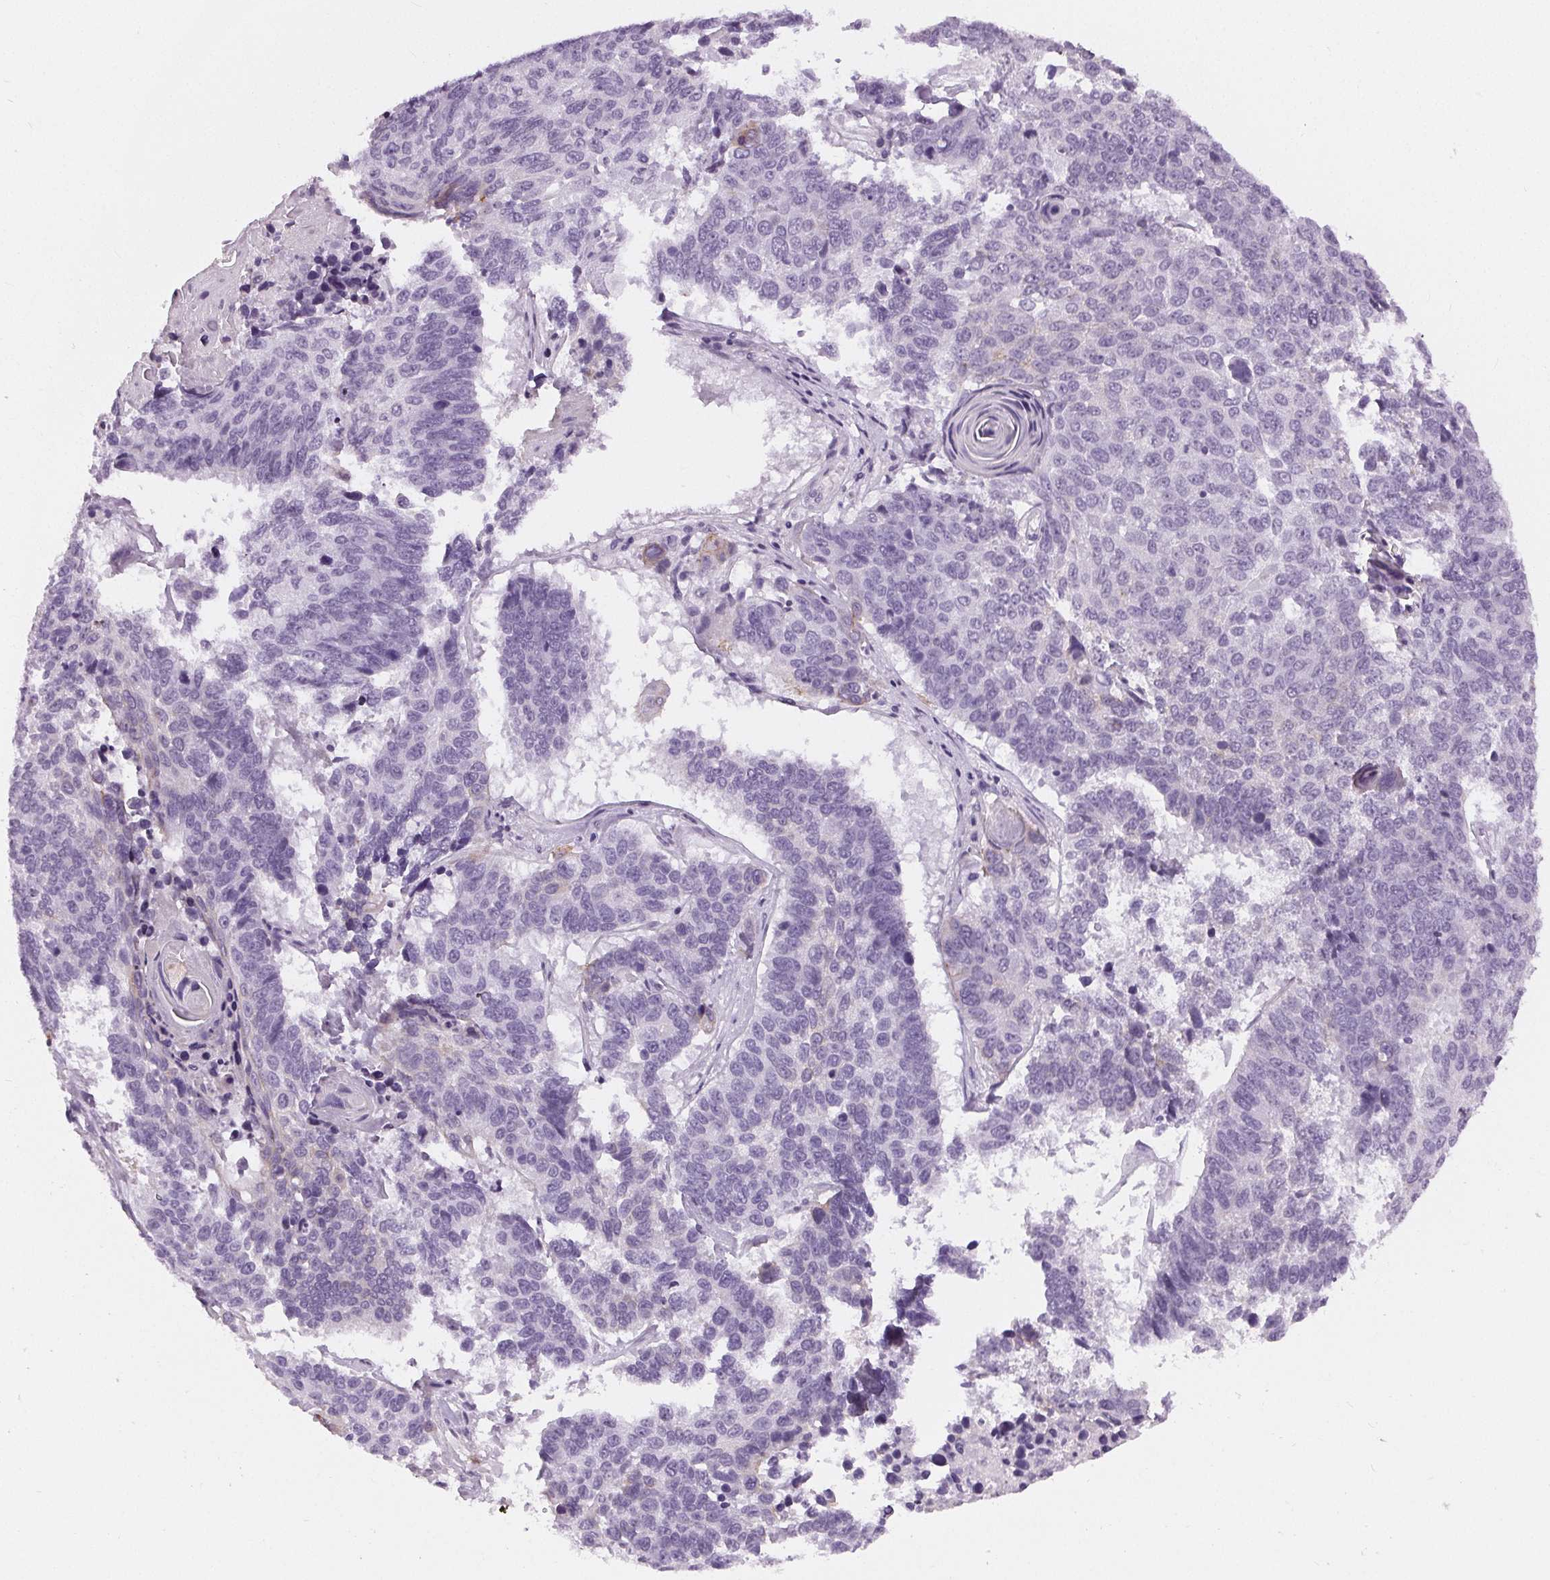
{"staining": {"intensity": "negative", "quantity": "none", "location": "none"}, "tissue": "lung cancer", "cell_type": "Tumor cells", "image_type": "cancer", "snomed": [{"axis": "morphology", "description": "Squamous cell carcinoma, NOS"}, {"axis": "topography", "description": "Lung"}], "caption": "Lung squamous cell carcinoma stained for a protein using IHC displays no expression tumor cells.", "gene": "MISP", "patient": {"sex": "male", "age": 73}}